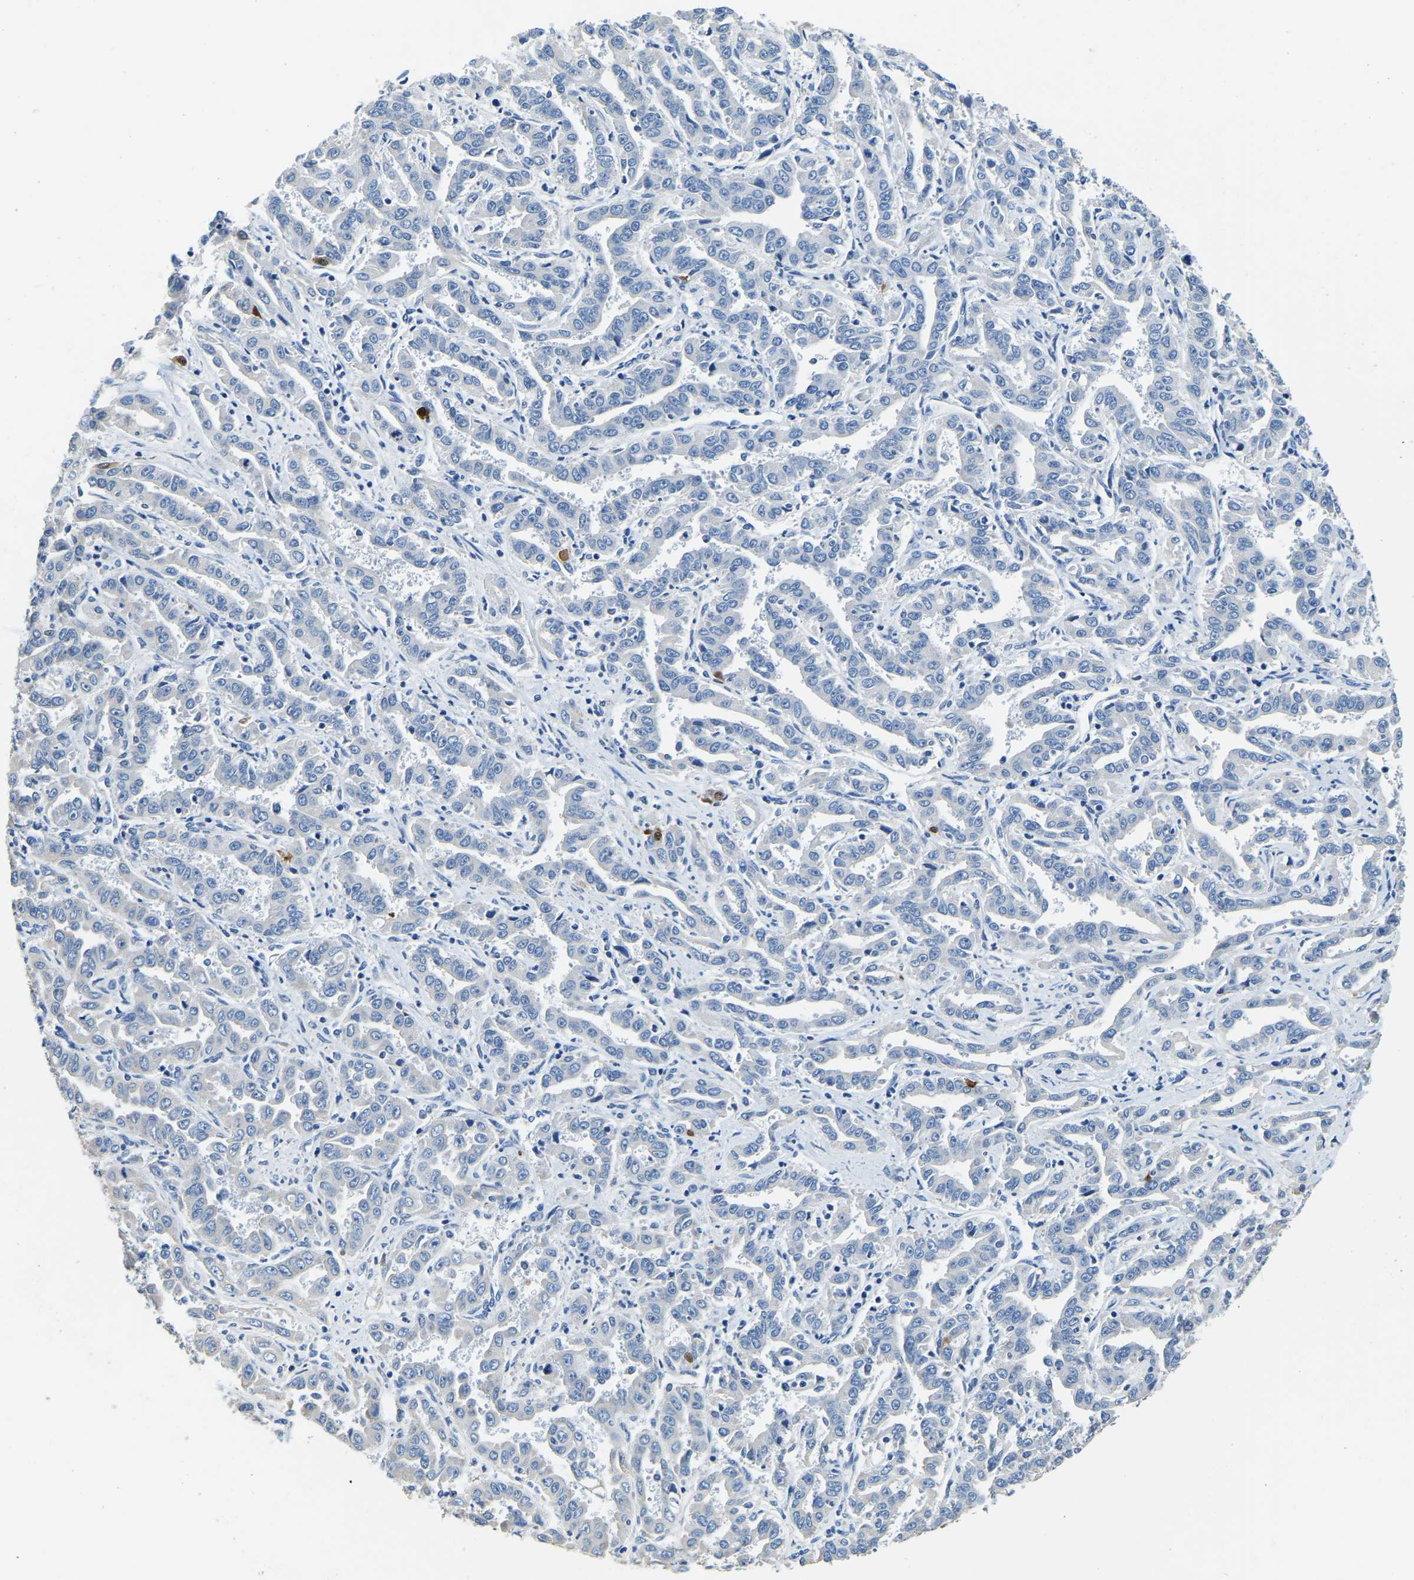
{"staining": {"intensity": "negative", "quantity": "none", "location": "none"}, "tissue": "liver cancer", "cell_type": "Tumor cells", "image_type": "cancer", "snomed": [{"axis": "morphology", "description": "Cholangiocarcinoma"}, {"axis": "topography", "description": "Liver"}], "caption": "This is an immunohistochemistry histopathology image of liver cancer. There is no staining in tumor cells.", "gene": "ZDHHC13", "patient": {"sex": "male", "age": 59}}